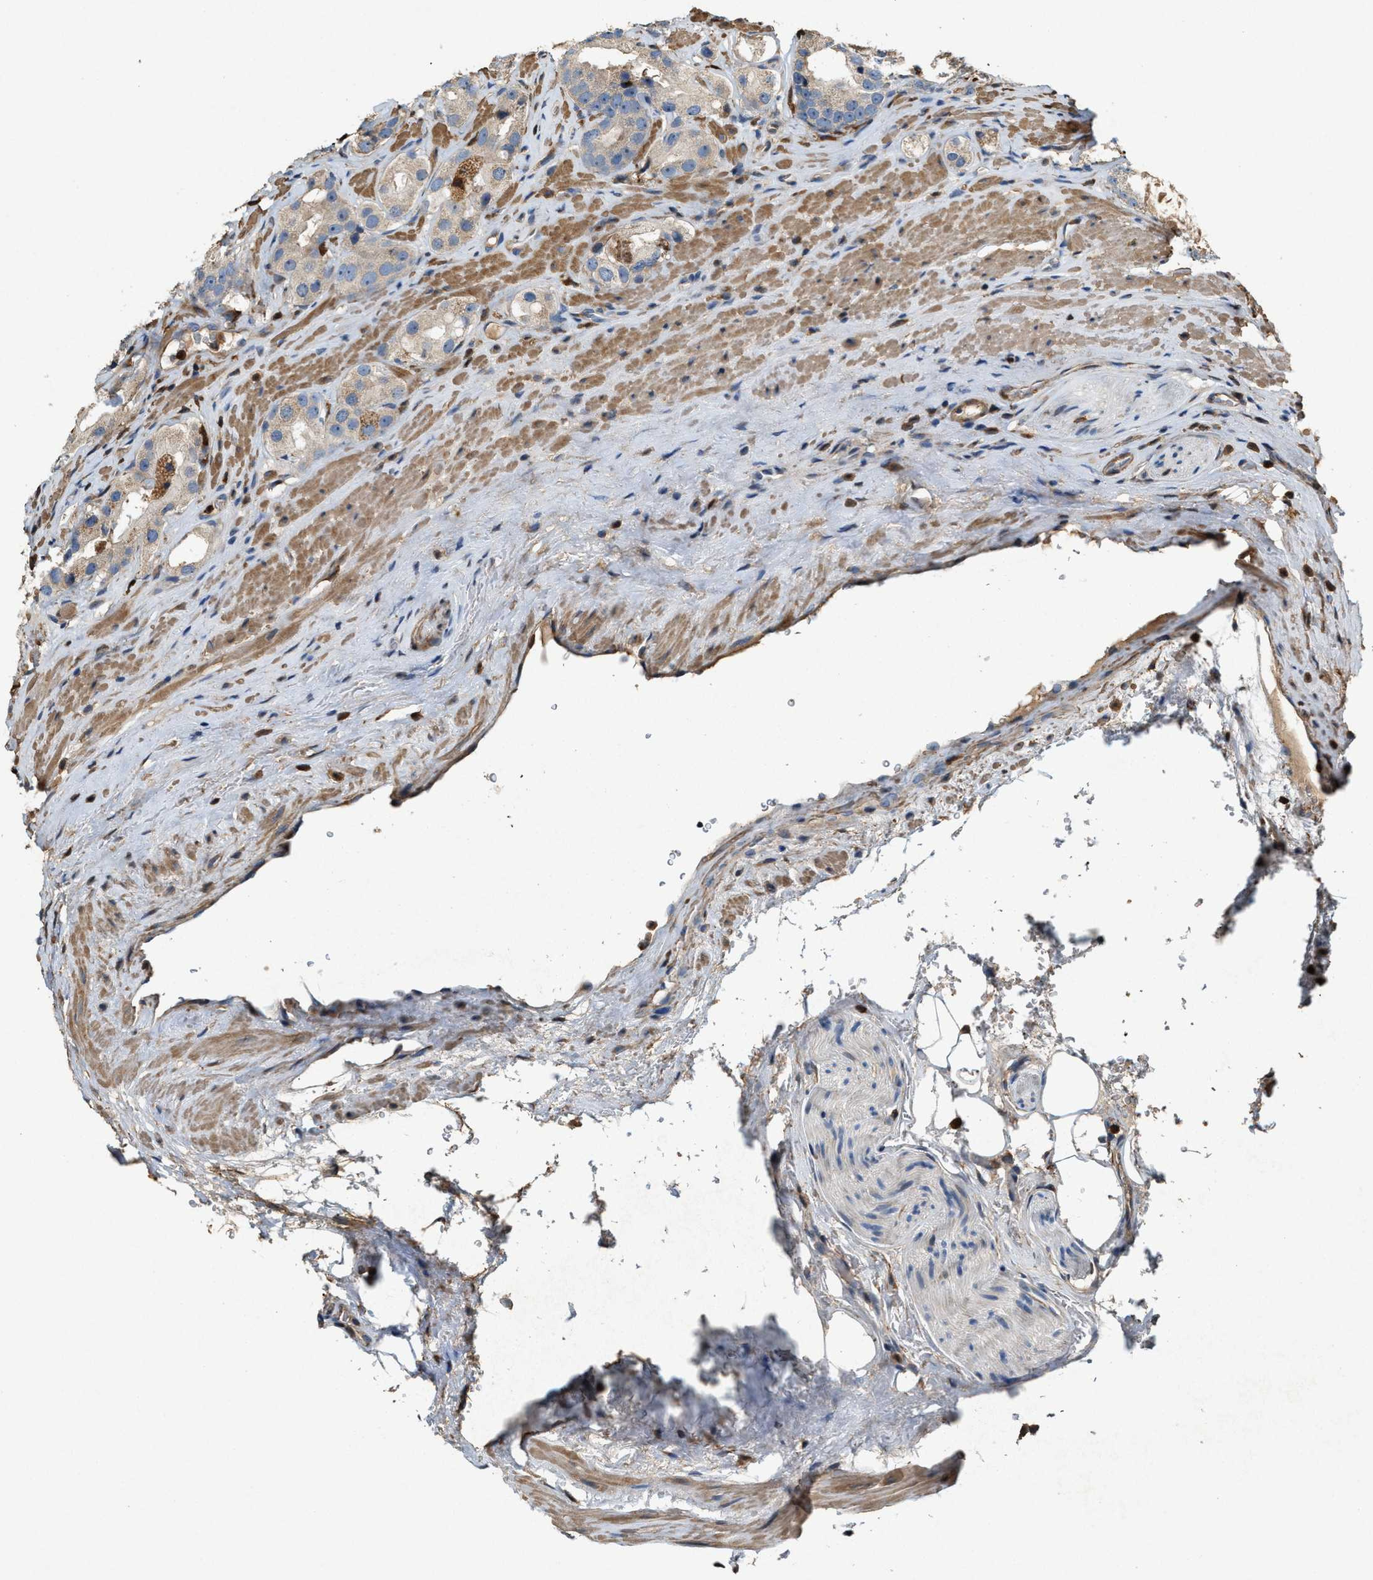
{"staining": {"intensity": "negative", "quantity": "none", "location": "none"}, "tissue": "prostate cancer", "cell_type": "Tumor cells", "image_type": "cancer", "snomed": [{"axis": "morphology", "description": "Adenocarcinoma, High grade"}, {"axis": "topography", "description": "Prostate"}], "caption": "High magnification brightfield microscopy of prostate cancer (adenocarcinoma (high-grade)) stained with DAB (brown) and counterstained with hematoxylin (blue): tumor cells show no significant positivity. Brightfield microscopy of IHC stained with DAB (brown) and hematoxylin (blue), captured at high magnification.", "gene": "SERPINB5", "patient": {"sex": "male", "age": 63}}